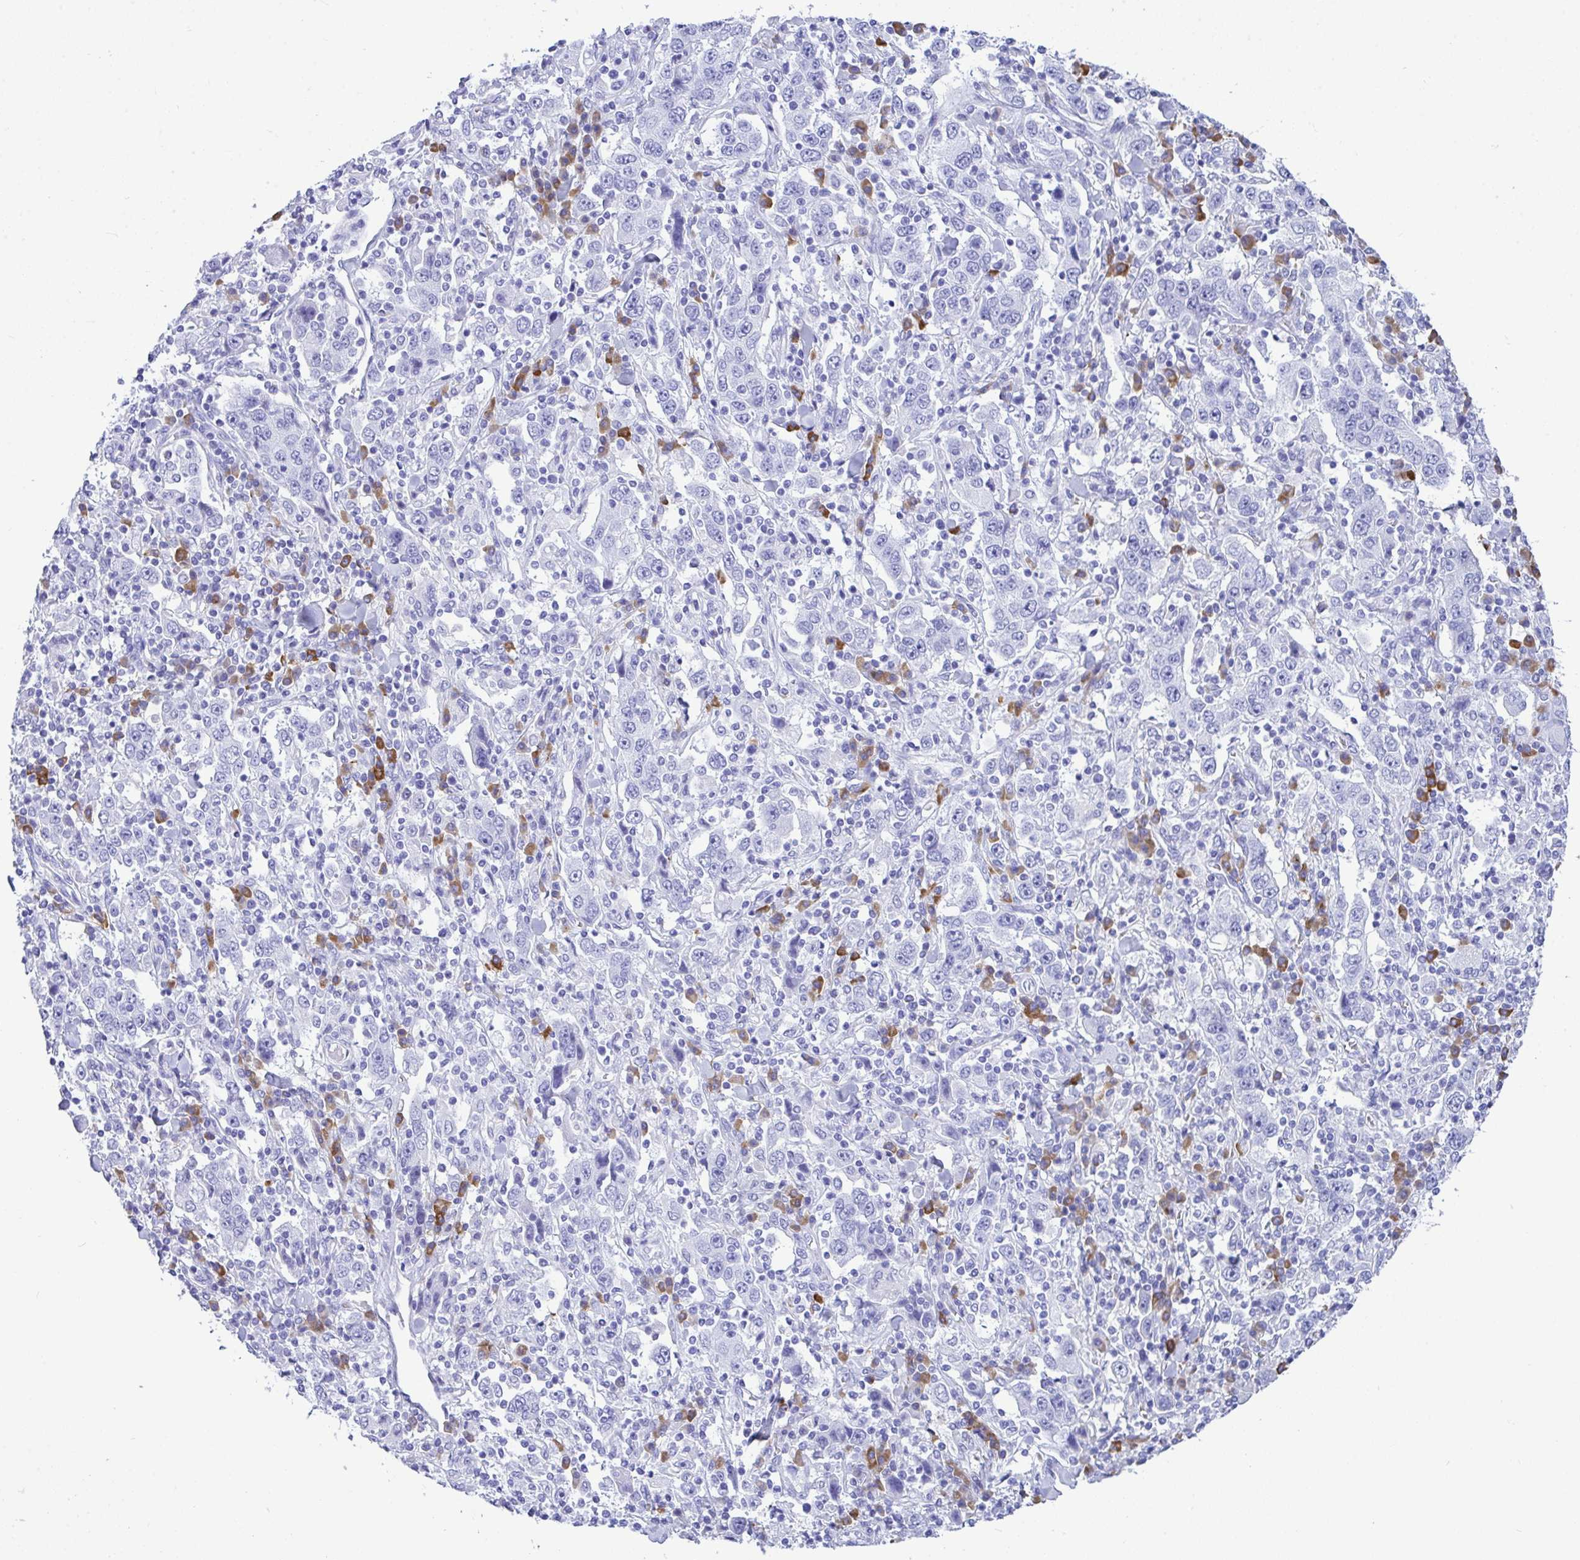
{"staining": {"intensity": "negative", "quantity": "none", "location": "none"}, "tissue": "stomach cancer", "cell_type": "Tumor cells", "image_type": "cancer", "snomed": [{"axis": "morphology", "description": "Normal tissue, NOS"}, {"axis": "morphology", "description": "Adenocarcinoma, NOS"}, {"axis": "topography", "description": "Stomach, upper"}, {"axis": "topography", "description": "Stomach"}], "caption": "Tumor cells are negative for protein expression in human stomach cancer.", "gene": "BEST4", "patient": {"sex": "male", "age": 59}}